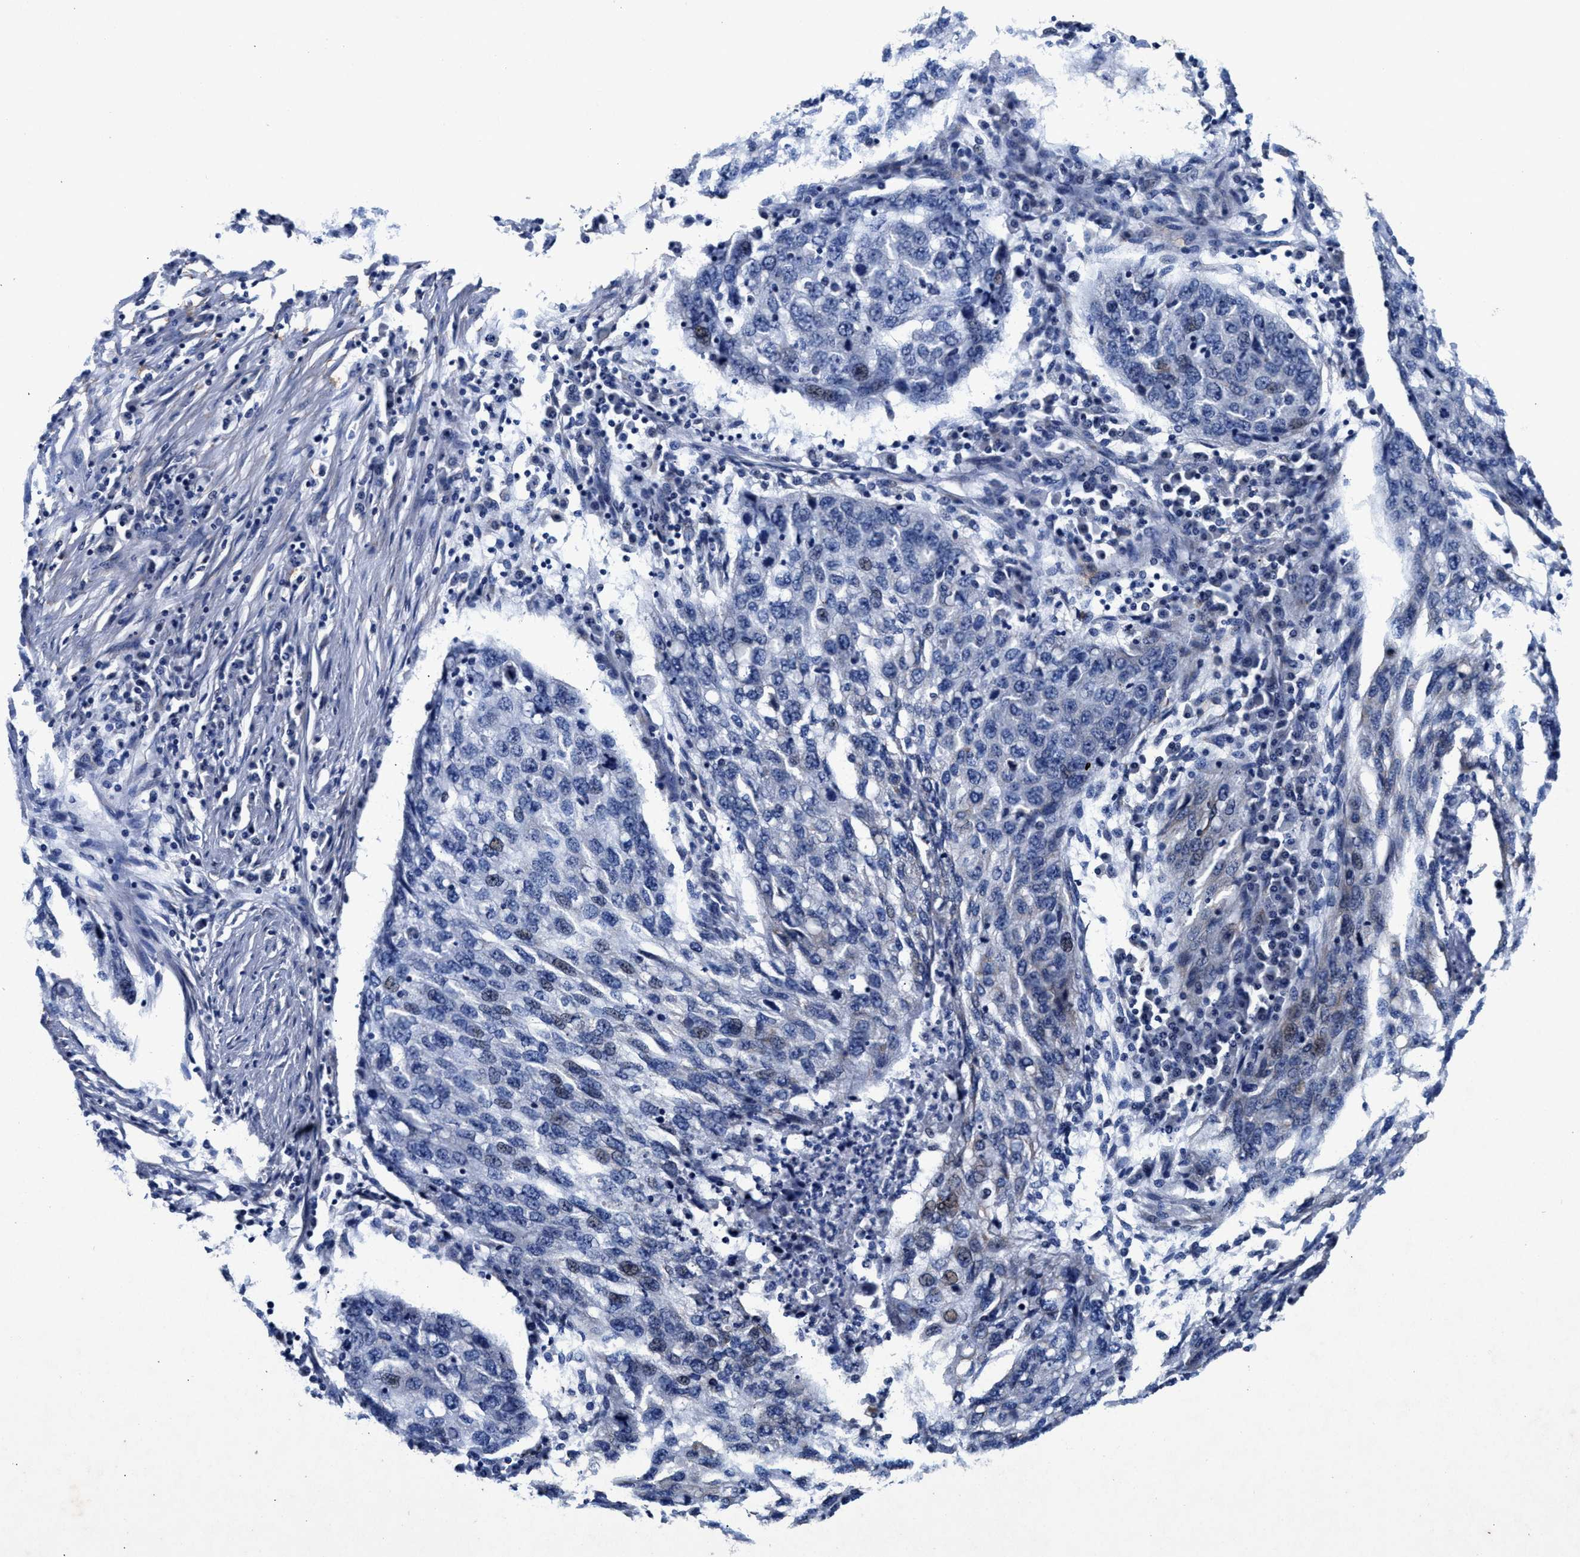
{"staining": {"intensity": "moderate", "quantity": "<25%", "location": "cytoplasmic/membranous"}, "tissue": "lung cancer", "cell_type": "Tumor cells", "image_type": "cancer", "snomed": [{"axis": "morphology", "description": "Squamous cell carcinoma, NOS"}, {"axis": "topography", "description": "Lung"}], "caption": "DAB (3,3'-diaminobenzidine) immunohistochemical staining of lung cancer (squamous cell carcinoma) reveals moderate cytoplasmic/membranous protein expression in about <25% of tumor cells.", "gene": "SLC8A1", "patient": {"sex": "female", "age": 63}}